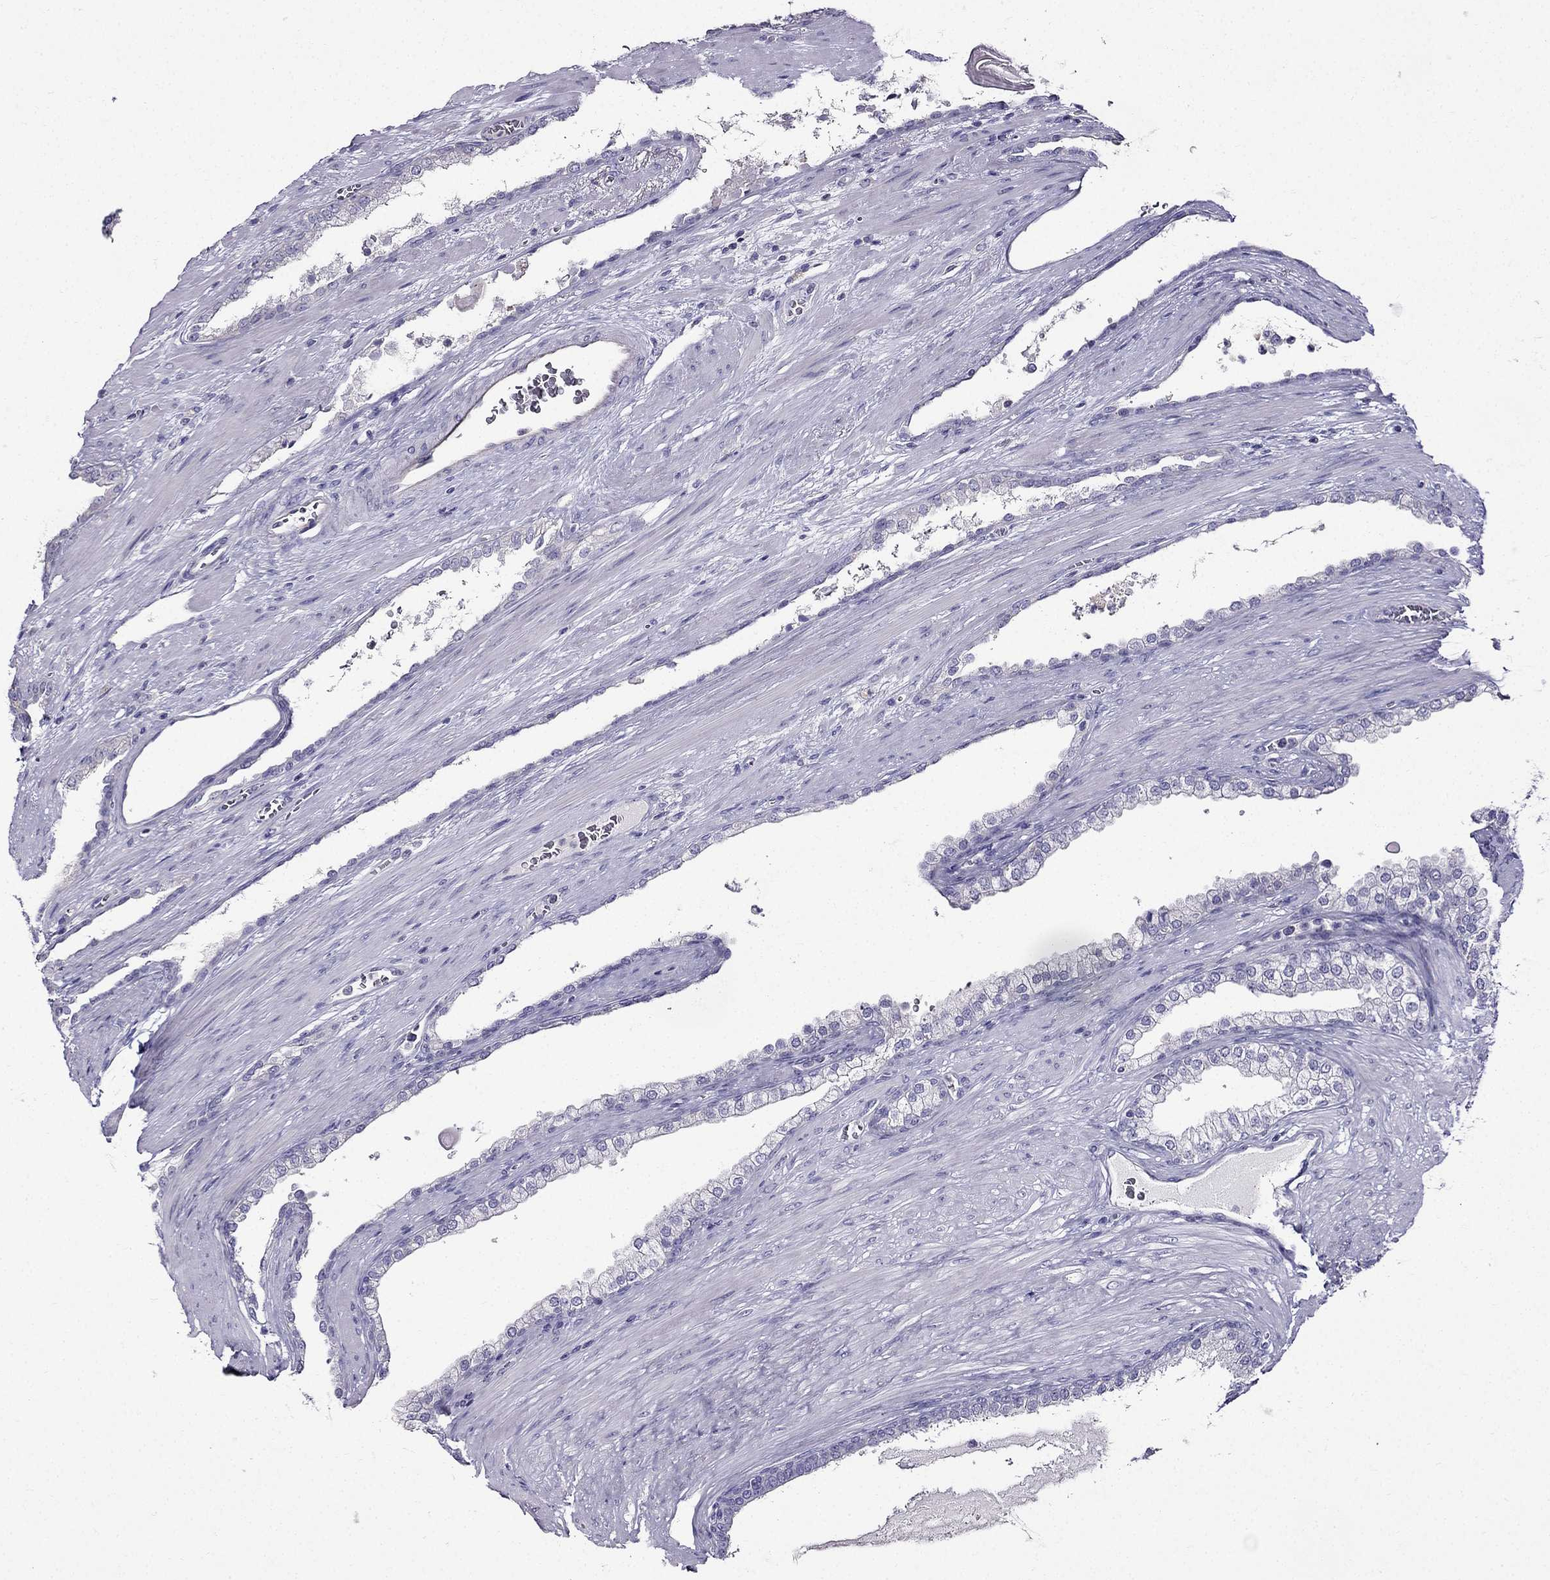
{"staining": {"intensity": "negative", "quantity": "none", "location": "none"}, "tissue": "prostate cancer", "cell_type": "Tumor cells", "image_type": "cancer", "snomed": [{"axis": "morphology", "description": "Adenocarcinoma, NOS"}, {"axis": "topography", "description": "Prostate"}], "caption": "Immunohistochemical staining of human prostate cancer (adenocarcinoma) demonstrates no significant positivity in tumor cells.", "gene": "TMEM266", "patient": {"sex": "male", "age": 67}}